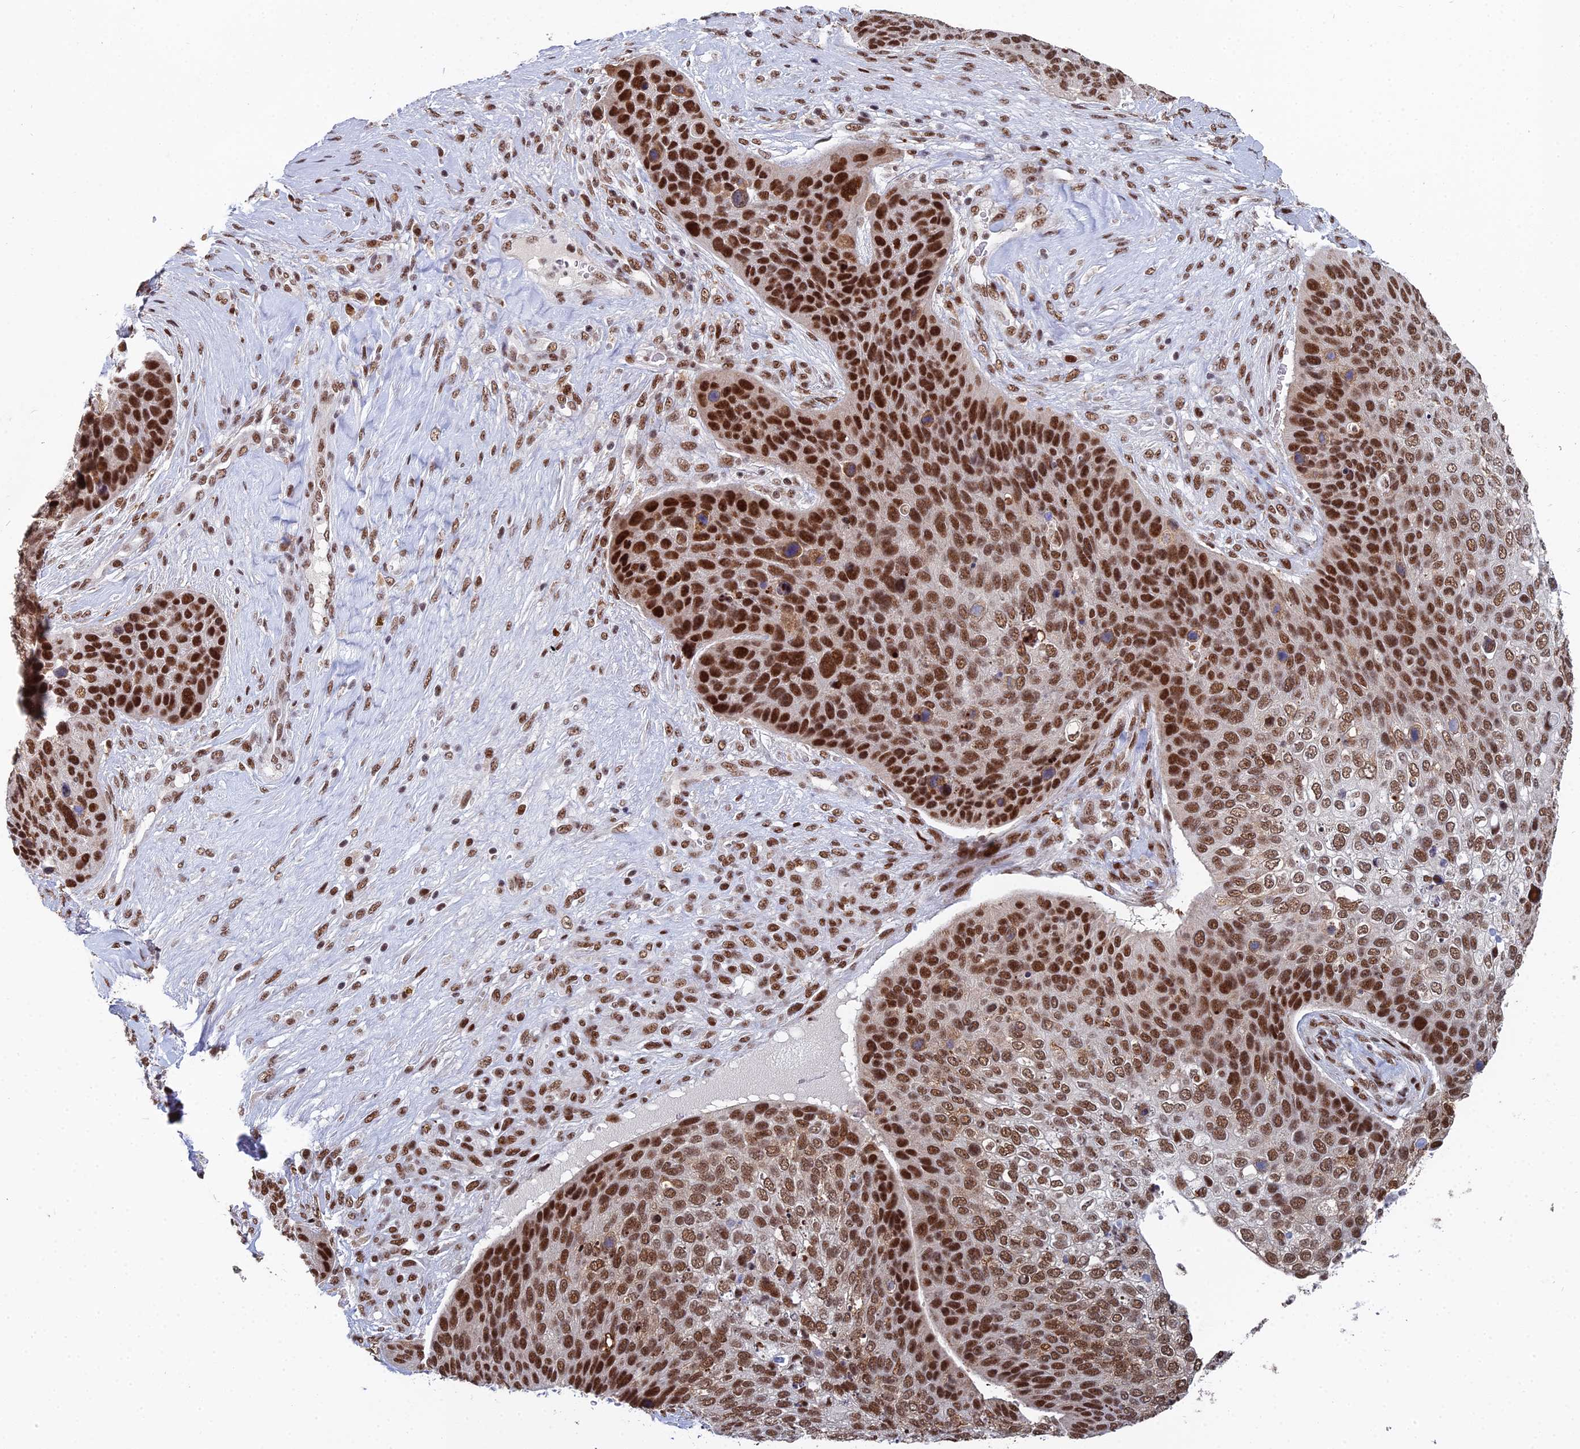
{"staining": {"intensity": "strong", "quantity": ">75%", "location": "cytoplasmic/membranous,nuclear"}, "tissue": "skin cancer", "cell_type": "Tumor cells", "image_type": "cancer", "snomed": [{"axis": "morphology", "description": "Basal cell carcinoma"}, {"axis": "topography", "description": "Skin"}], "caption": "IHC (DAB) staining of skin cancer (basal cell carcinoma) displays strong cytoplasmic/membranous and nuclear protein positivity in approximately >75% of tumor cells. (DAB IHC, brown staining for protein, blue staining for nuclei).", "gene": "SF3B3", "patient": {"sex": "female", "age": 74}}